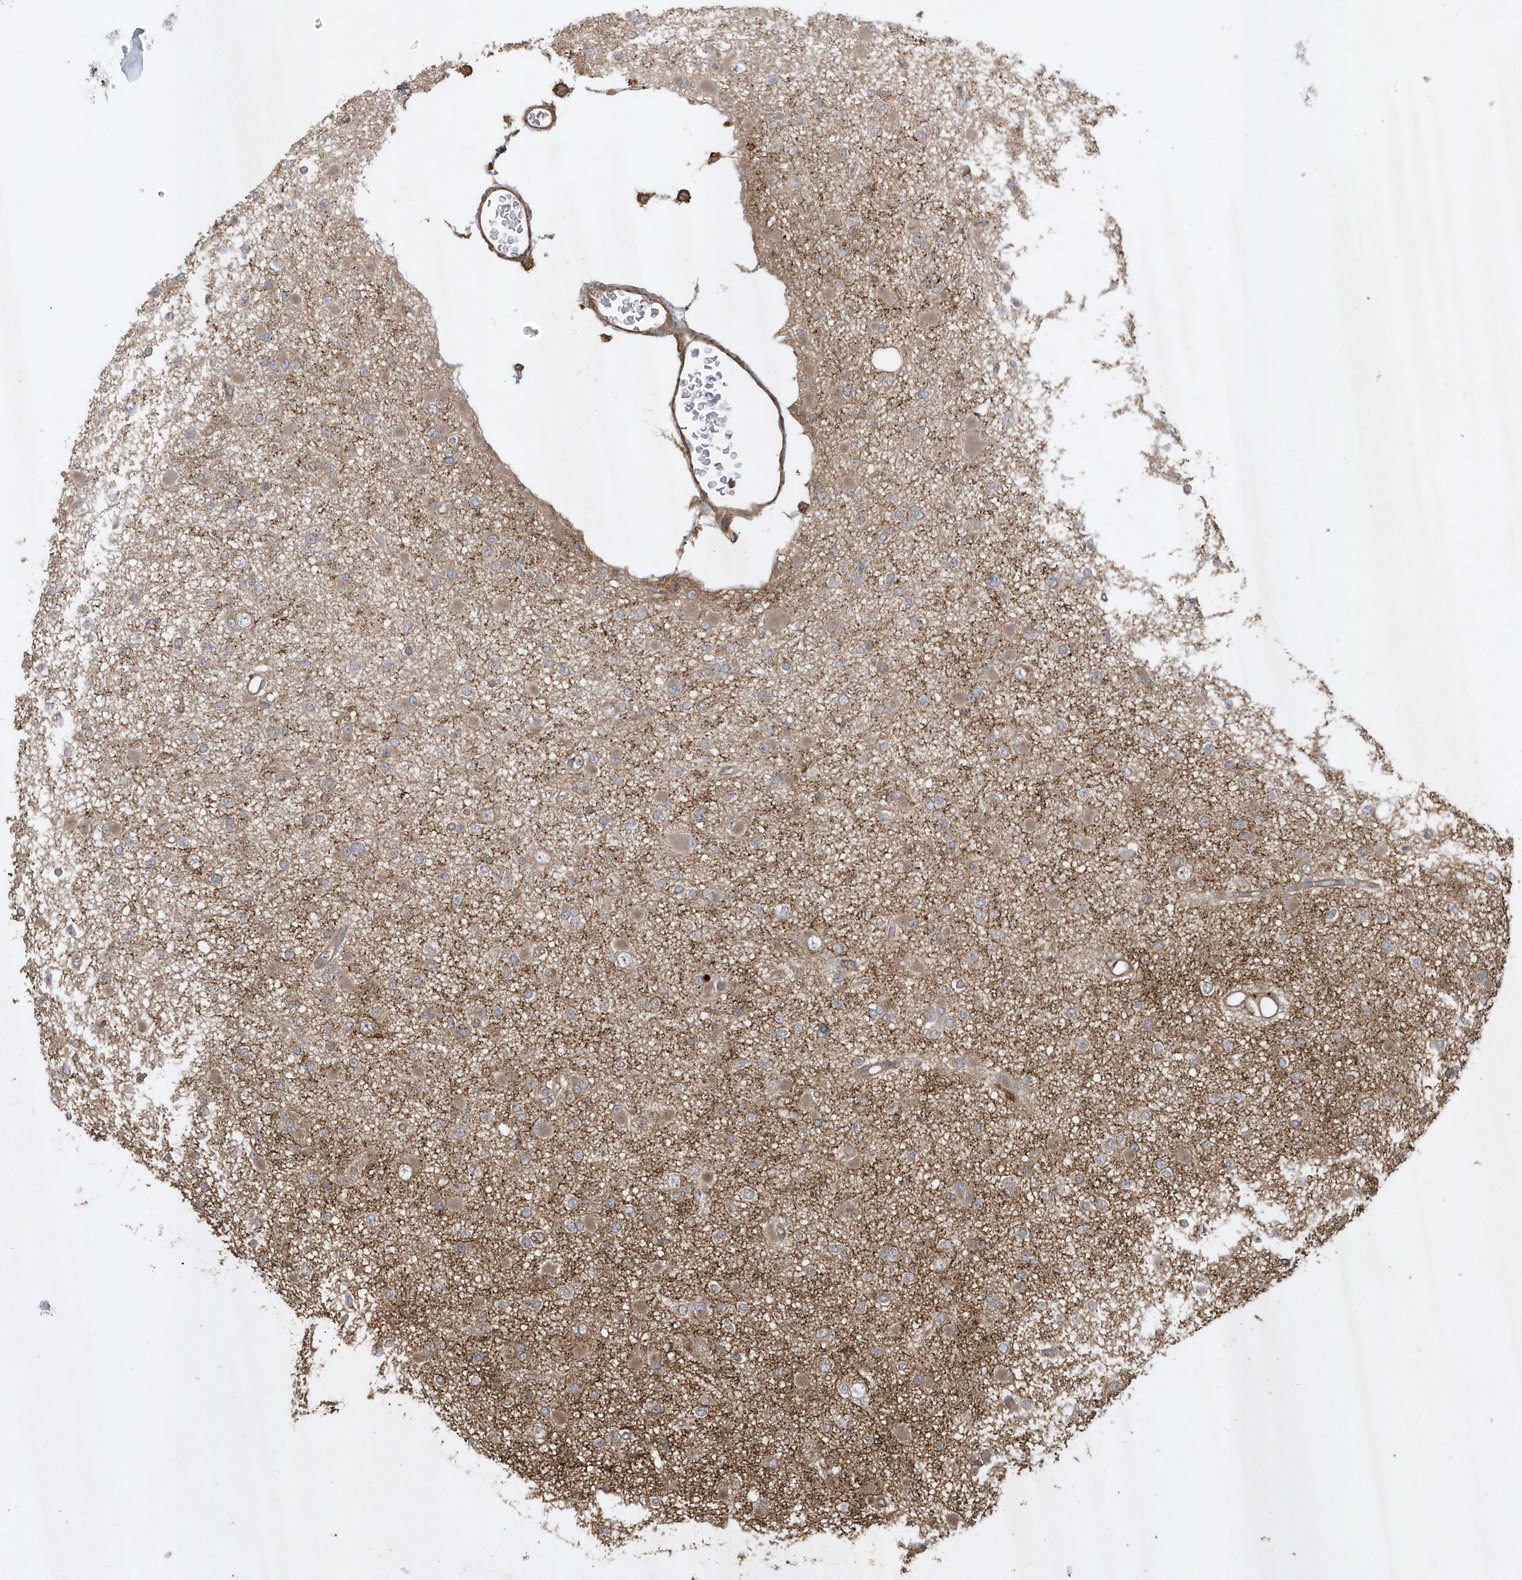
{"staining": {"intensity": "weak", "quantity": "<25%", "location": "cytoplasmic/membranous"}, "tissue": "glioma", "cell_type": "Tumor cells", "image_type": "cancer", "snomed": [{"axis": "morphology", "description": "Glioma, malignant, Low grade"}, {"axis": "topography", "description": "Brain"}], "caption": "DAB immunohistochemical staining of glioma reveals no significant staining in tumor cells.", "gene": "SENP8", "patient": {"sex": "female", "age": 22}}